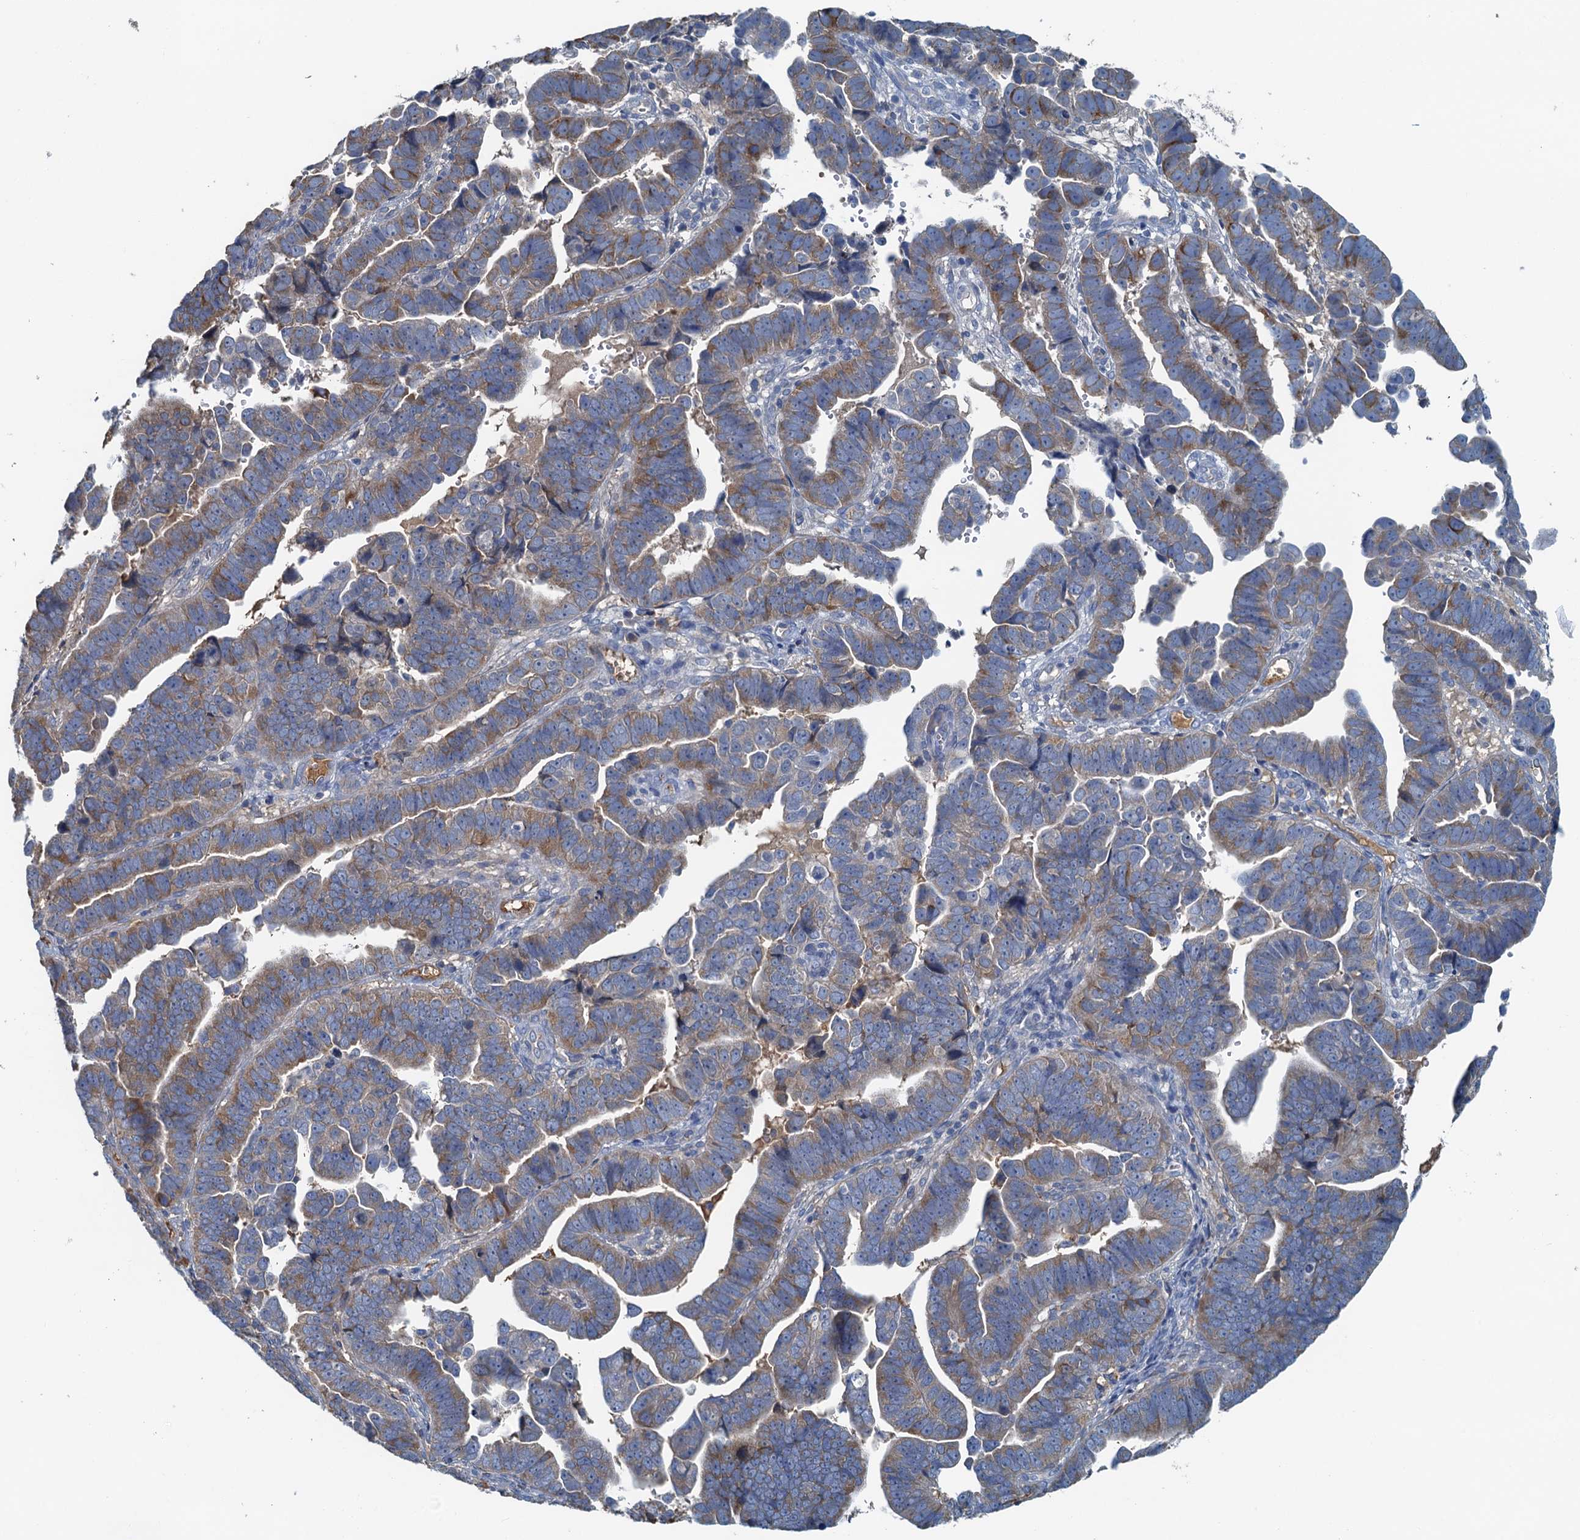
{"staining": {"intensity": "moderate", "quantity": "25%-75%", "location": "cytoplasmic/membranous"}, "tissue": "endometrial cancer", "cell_type": "Tumor cells", "image_type": "cancer", "snomed": [{"axis": "morphology", "description": "Adenocarcinoma, NOS"}, {"axis": "topography", "description": "Endometrium"}], "caption": "Immunohistochemical staining of endometrial cancer (adenocarcinoma) demonstrates moderate cytoplasmic/membranous protein positivity in about 25%-75% of tumor cells.", "gene": "LSM14B", "patient": {"sex": "female", "age": 75}}